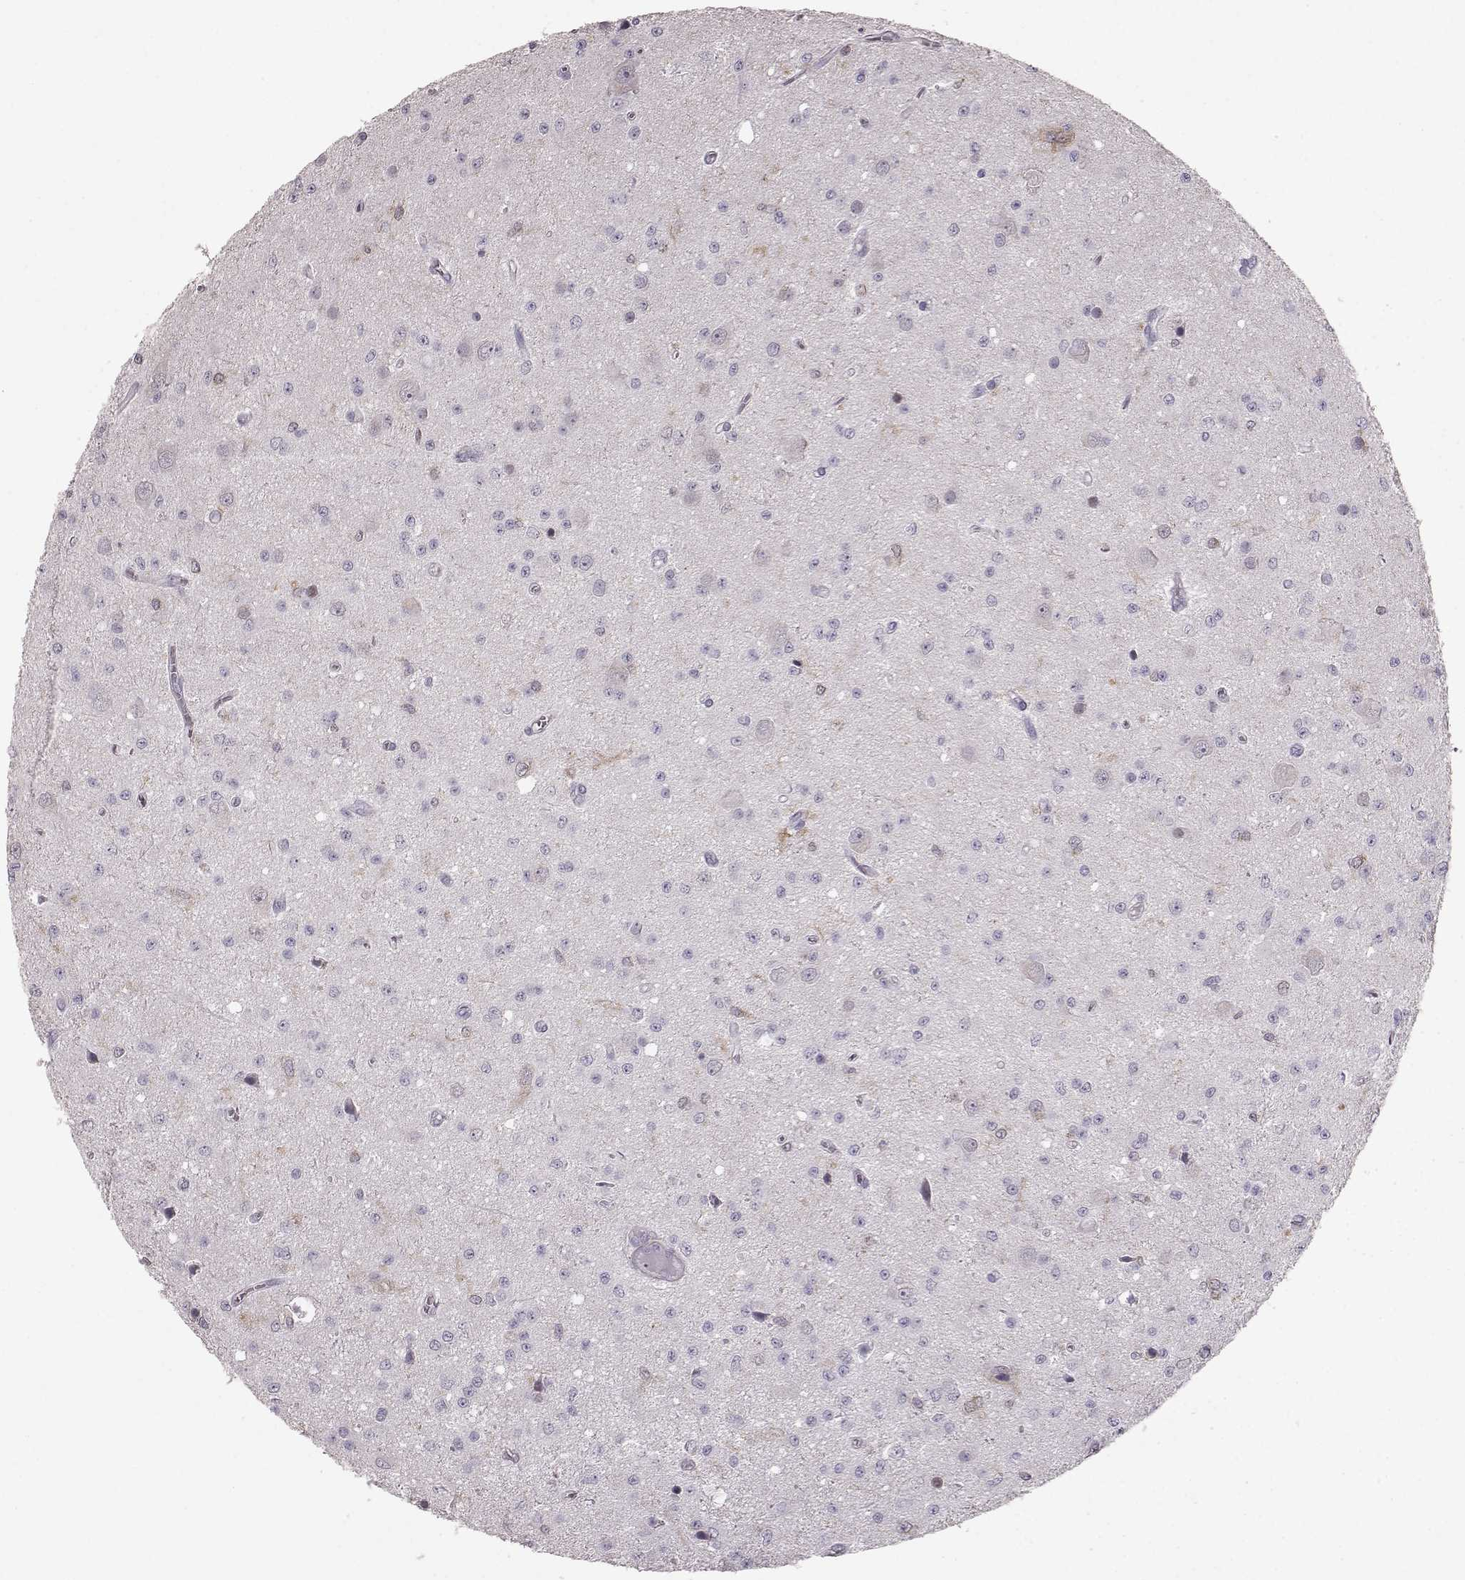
{"staining": {"intensity": "negative", "quantity": "none", "location": "none"}, "tissue": "glioma", "cell_type": "Tumor cells", "image_type": "cancer", "snomed": [{"axis": "morphology", "description": "Glioma, malignant, Low grade"}, {"axis": "topography", "description": "Brain"}], "caption": "Immunohistochemical staining of low-grade glioma (malignant) shows no significant expression in tumor cells.", "gene": "GPR50", "patient": {"sex": "female", "age": 45}}